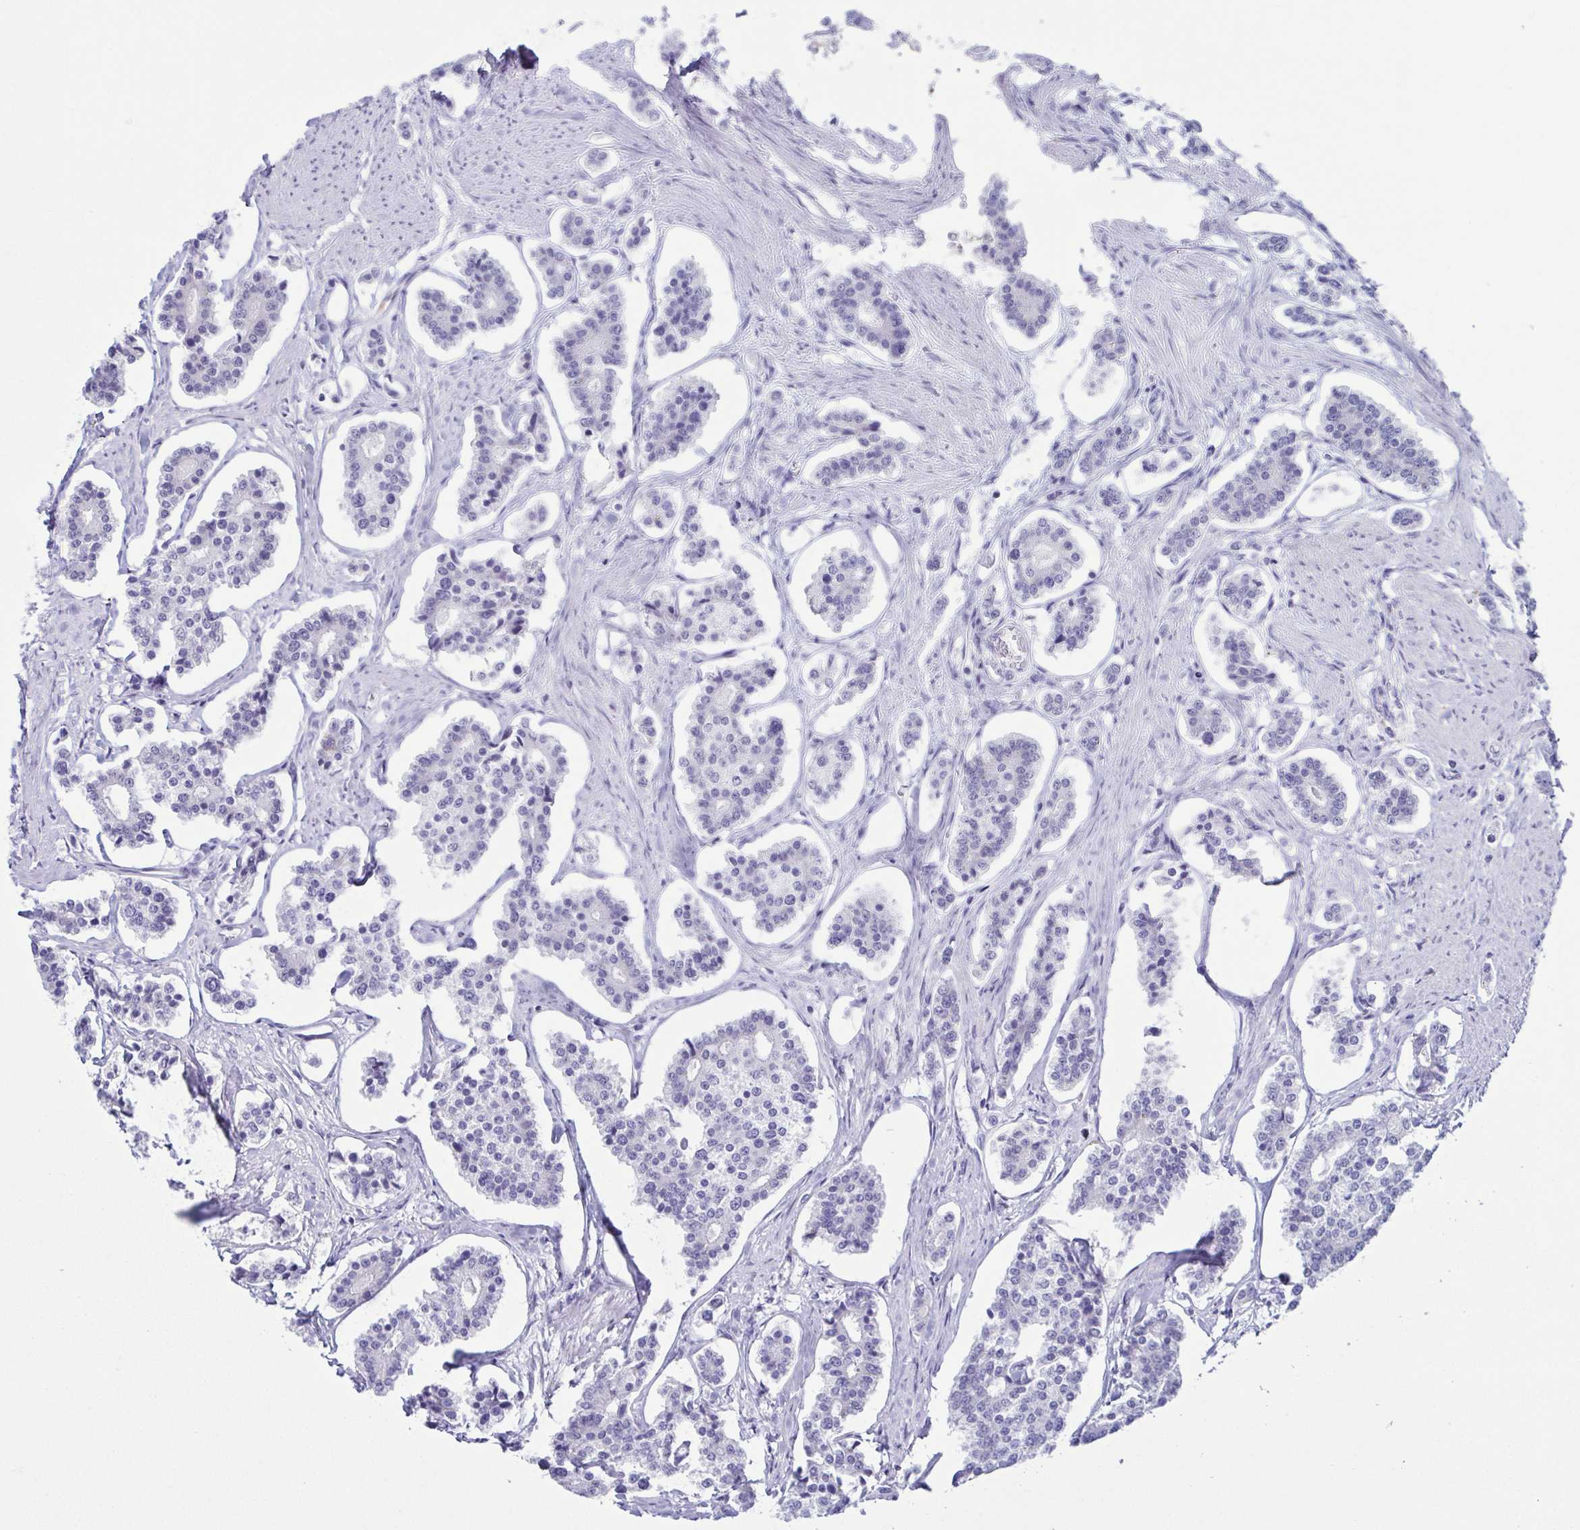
{"staining": {"intensity": "negative", "quantity": "none", "location": "none"}, "tissue": "carcinoid", "cell_type": "Tumor cells", "image_type": "cancer", "snomed": [{"axis": "morphology", "description": "Carcinoid, malignant, NOS"}, {"axis": "topography", "description": "Small intestine"}], "caption": "An image of human carcinoid is negative for staining in tumor cells.", "gene": "AZU1", "patient": {"sex": "female", "age": 65}}